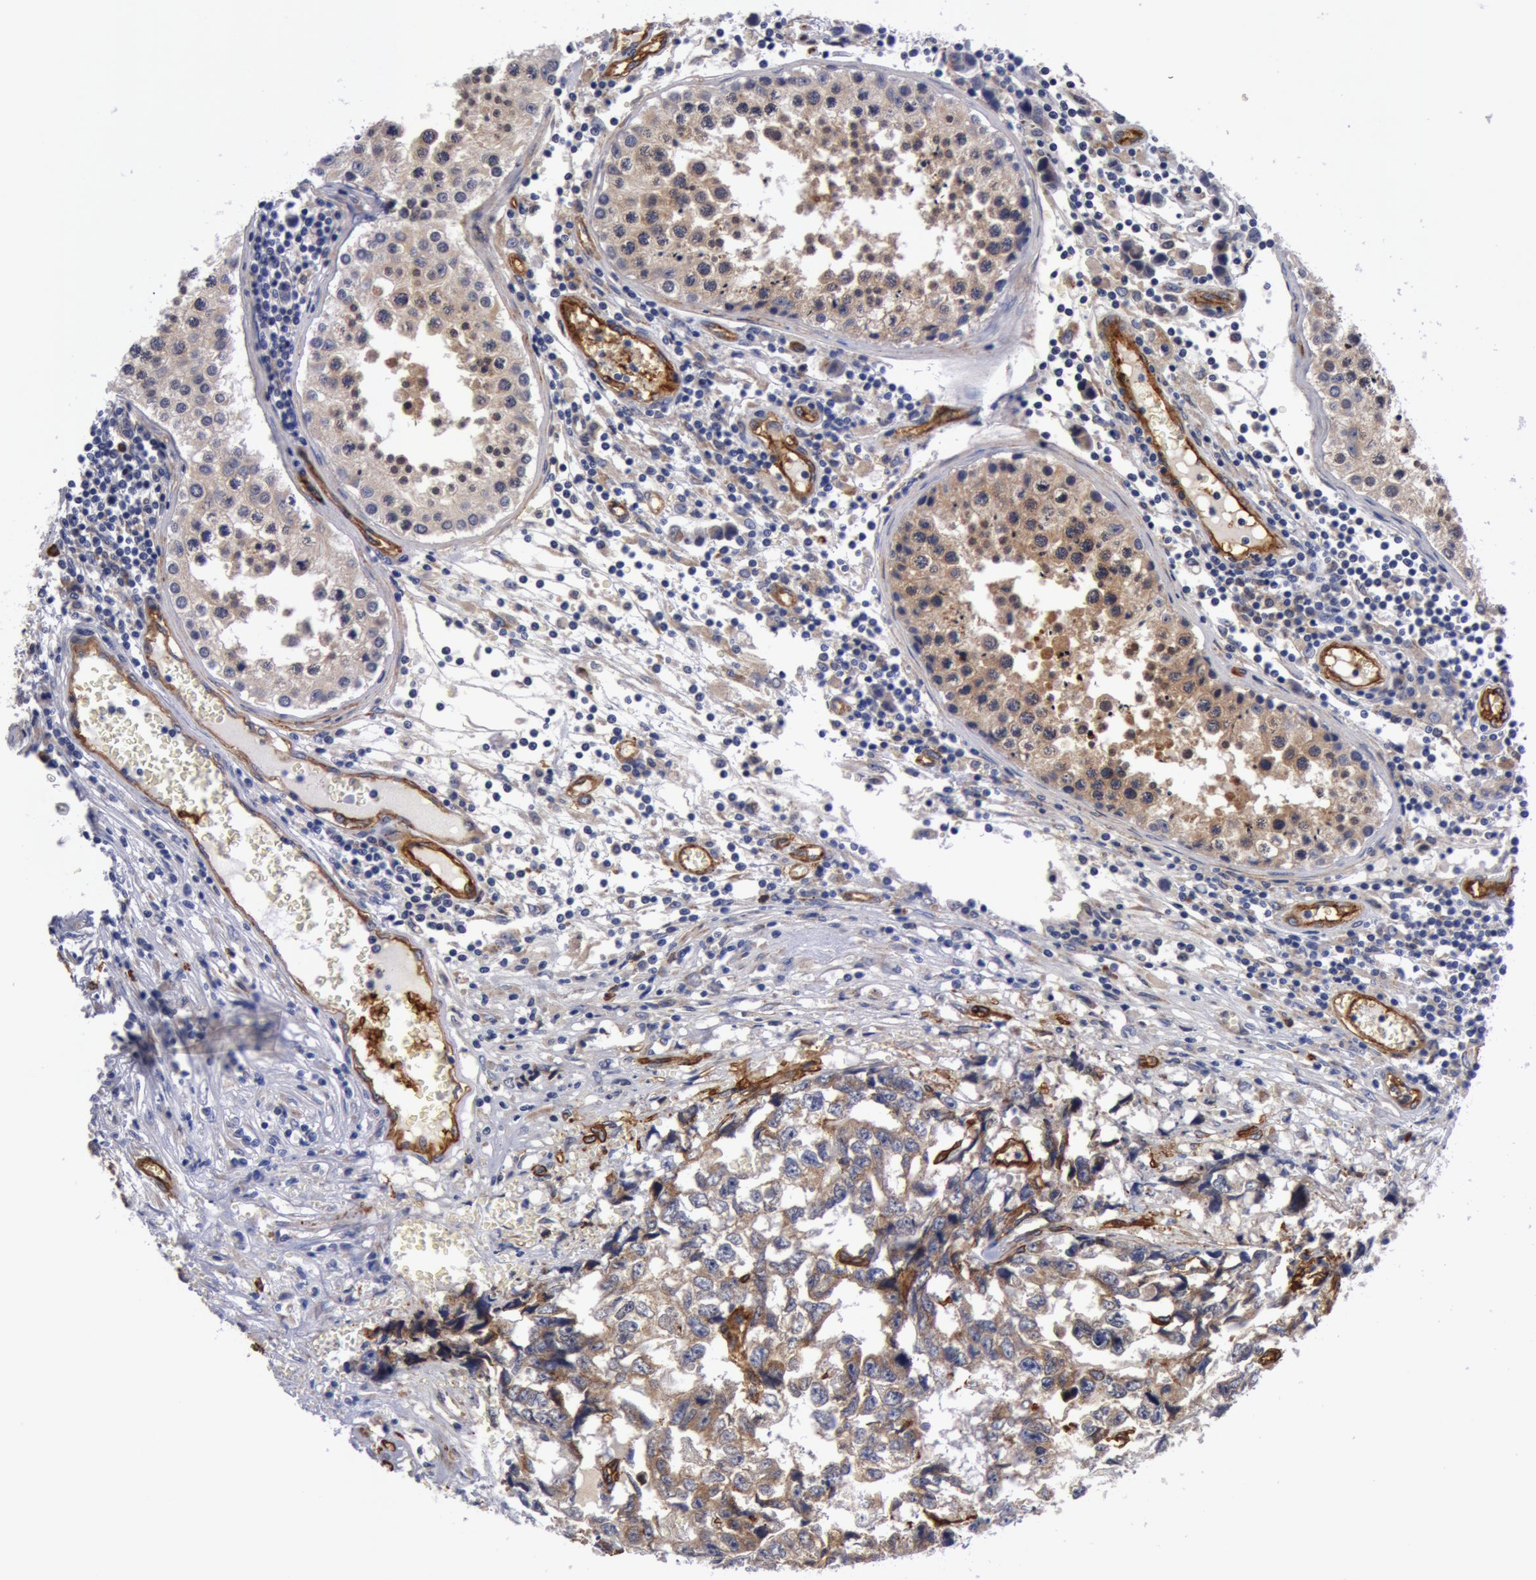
{"staining": {"intensity": "weak", "quantity": ">75%", "location": "cytoplasmic/membranous"}, "tissue": "testis cancer", "cell_type": "Tumor cells", "image_type": "cancer", "snomed": [{"axis": "morphology", "description": "Carcinoma, Embryonal, NOS"}, {"axis": "topography", "description": "Testis"}], "caption": "A brown stain labels weak cytoplasmic/membranous positivity of a protein in human testis embryonal carcinoma tumor cells.", "gene": "IL23A", "patient": {"sex": "male", "age": 31}}